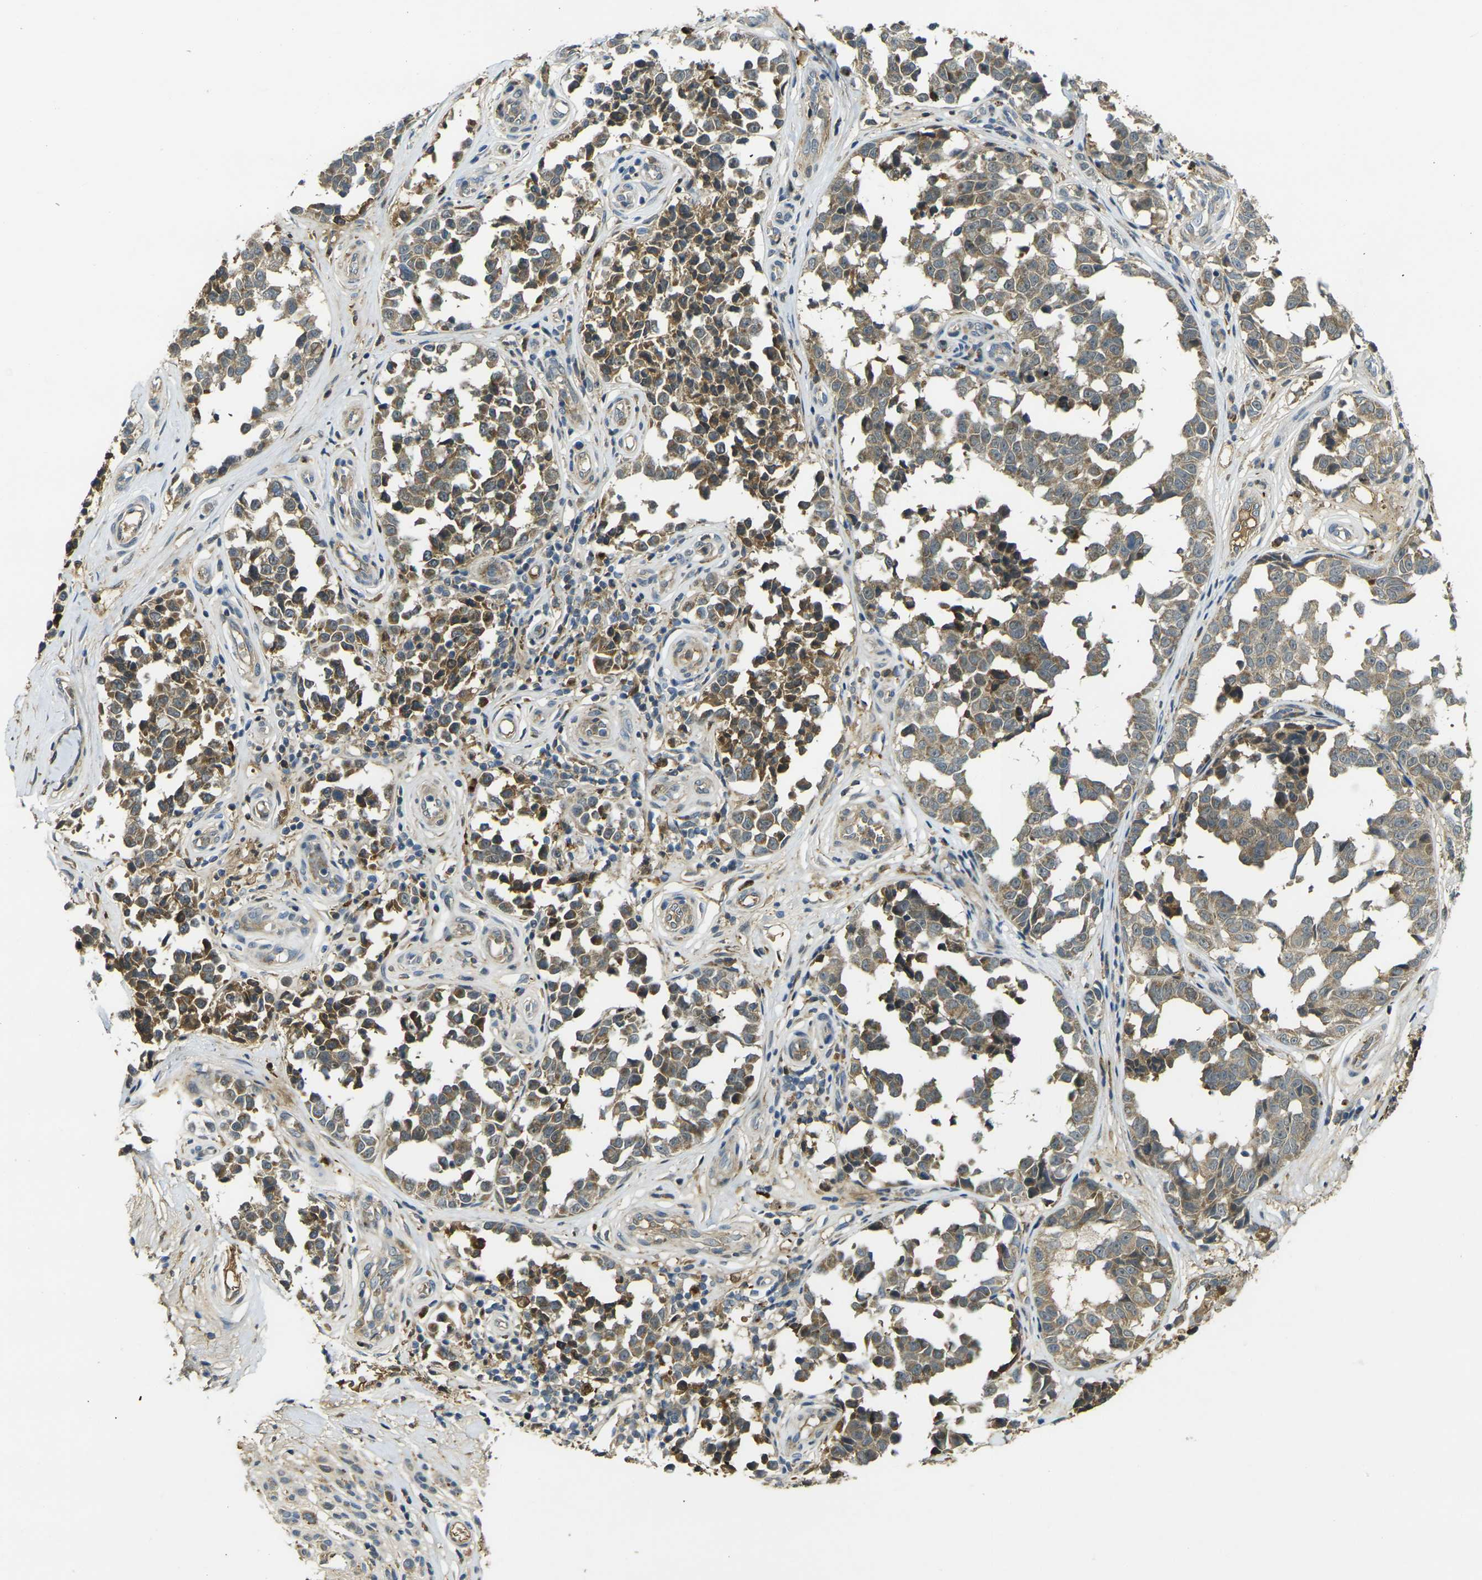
{"staining": {"intensity": "moderate", "quantity": ">75%", "location": "cytoplasmic/membranous"}, "tissue": "melanoma", "cell_type": "Tumor cells", "image_type": "cancer", "snomed": [{"axis": "morphology", "description": "Malignant melanoma, NOS"}, {"axis": "topography", "description": "Skin"}], "caption": "There is medium levels of moderate cytoplasmic/membranous staining in tumor cells of melanoma, as demonstrated by immunohistochemical staining (brown color).", "gene": "PIGL", "patient": {"sex": "female", "age": 64}}